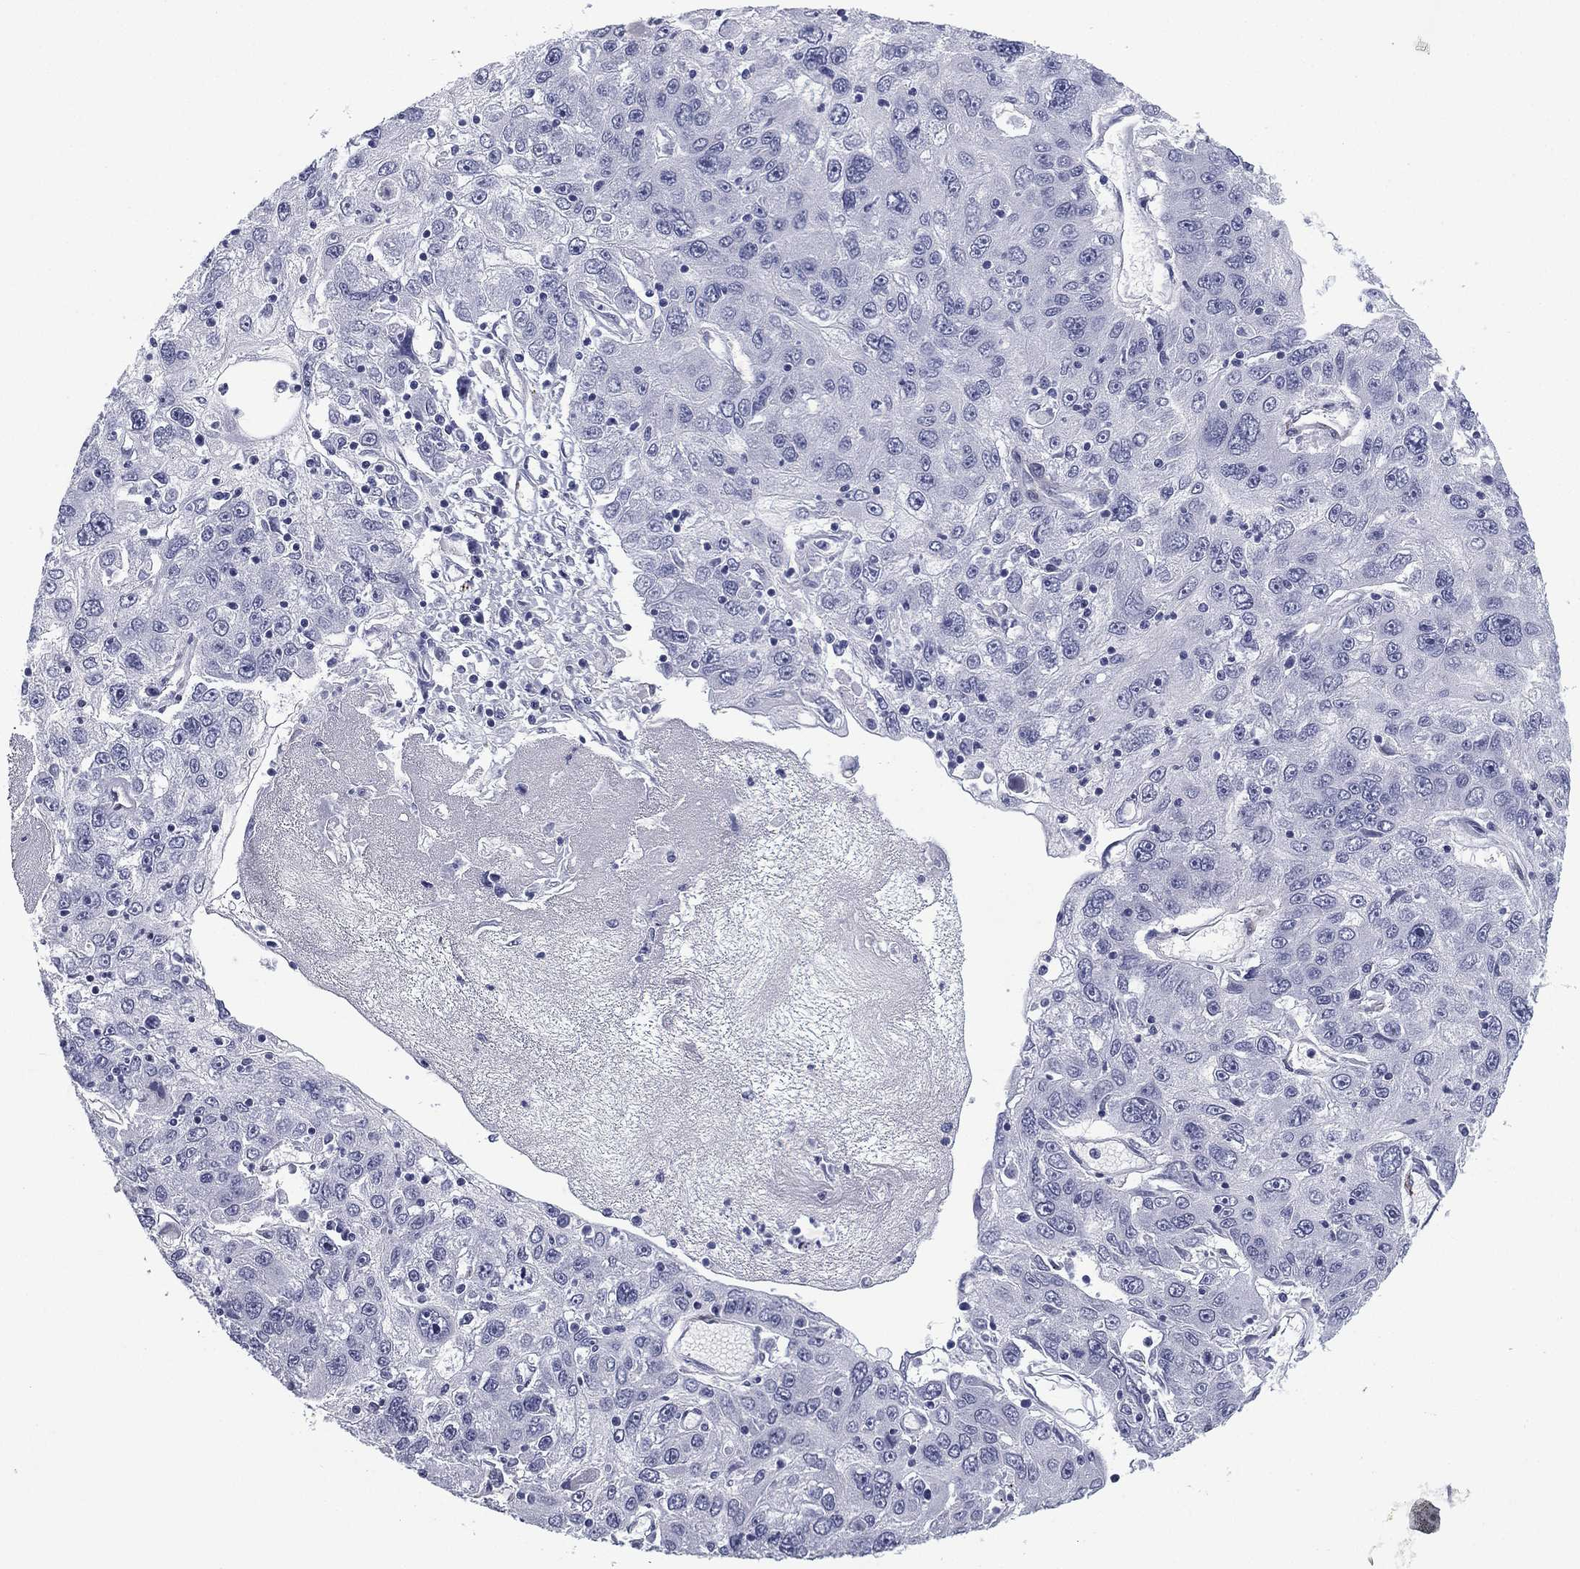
{"staining": {"intensity": "negative", "quantity": "none", "location": "none"}, "tissue": "stomach cancer", "cell_type": "Tumor cells", "image_type": "cancer", "snomed": [{"axis": "morphology", "description": "Adenocarcinoma, NOS"}, {"axis": "topography", "description": "Stomach"}], "caption": "Stomach adenocarcinoma was stained to show a protein in brown. There is no significant staining in tumor cells.", "gene": "CAVIN3", "patient": {"sex": "male", "age": 56}}